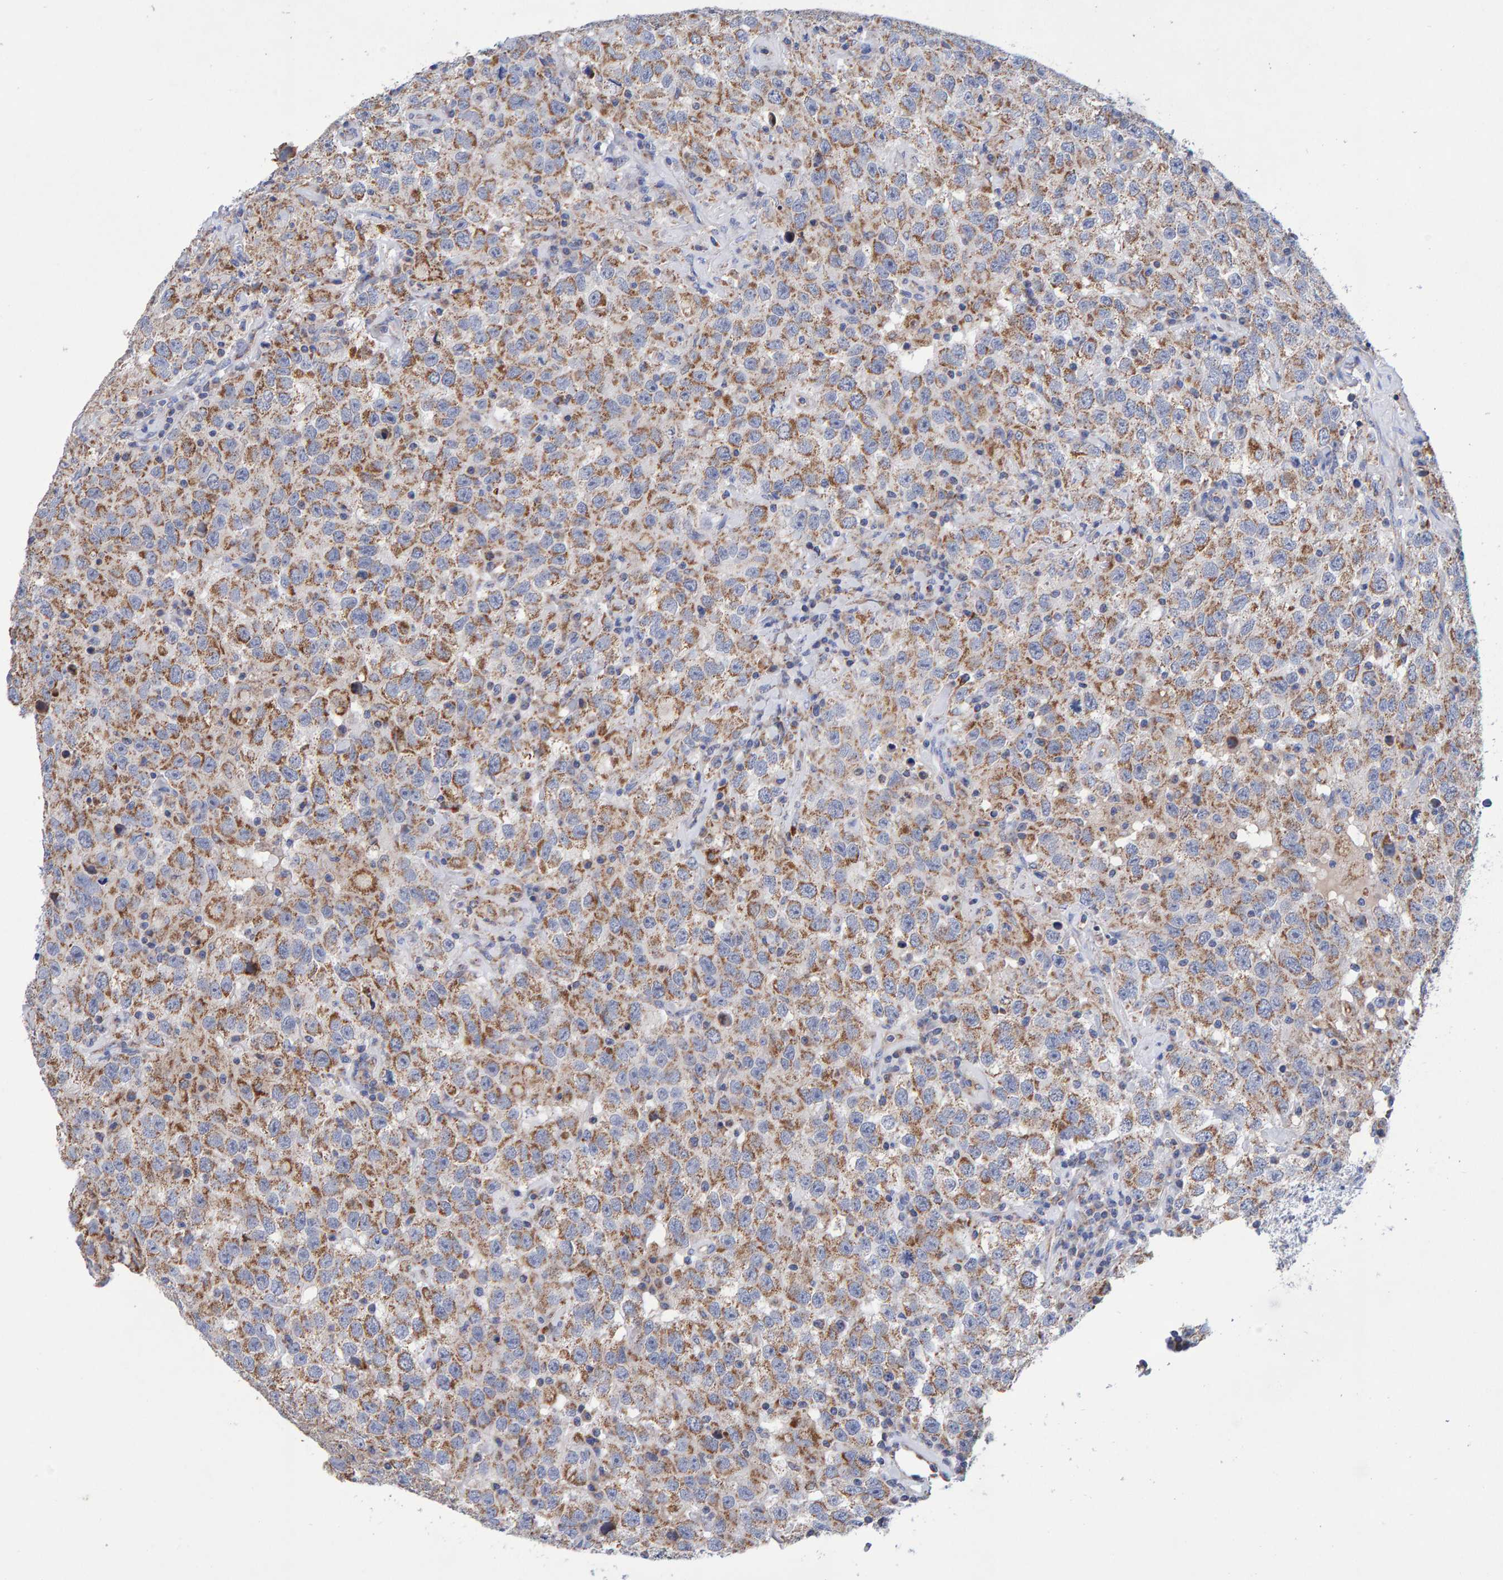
{"staining": {"intensity": "moderate", "quantity": ">75%", "location": "cytoplasmic/membranous"}, "tissue": "testis cancer", "cell_type": "Tumor cells", "image_type": "cancer", "snomed": [{"axis": "morphology", "description": "Seminoma, NOS"}, {"axis": "topography", "description": "Testis"}], "caption": "Seminoma (testis) stained with DAB (3,3'-diaminobenzidine) immunohistochemistry shows medium levels of moderate cytoplasmic/membranous expression in about >75% of tumor cells.", "gene": "EFR3A", "patient": {"sex": "male", "age": 41}}